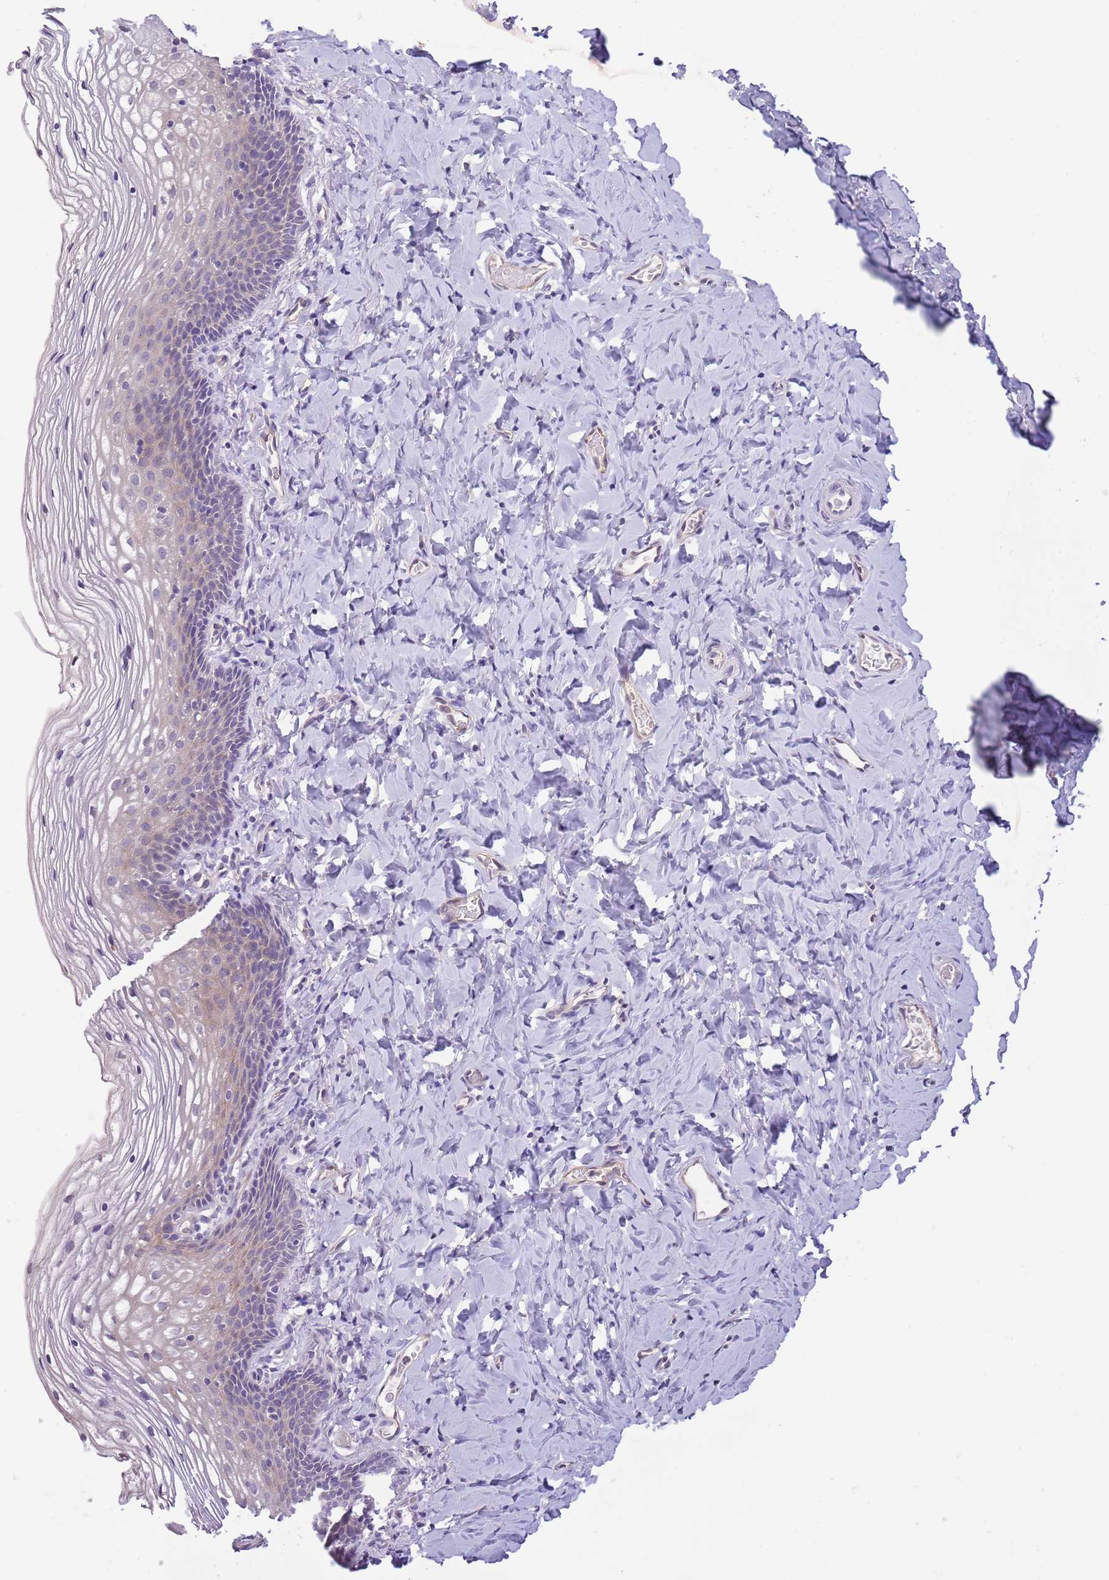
{"staining": {"intensity": "weak", "quantity": "<25%", "location": "cytoplasmic/membranous"}, "tissue": "vagina", "cell_type": "Squamous epithelial cells", "image_type": "normal", "snomed": [{"axis": "morphology", "description": "Normal tissue, NOS"}, {"axis": "topography", "description": "Vagina"}], "caption": "DAB (3,3'-diaminobenzidine) immunohistochemical staining of benign human vagina displays no significant staining in squamous epithelial cells.", "gene": "ZNF658", "patient": {"sex": "female", "age": 60}}